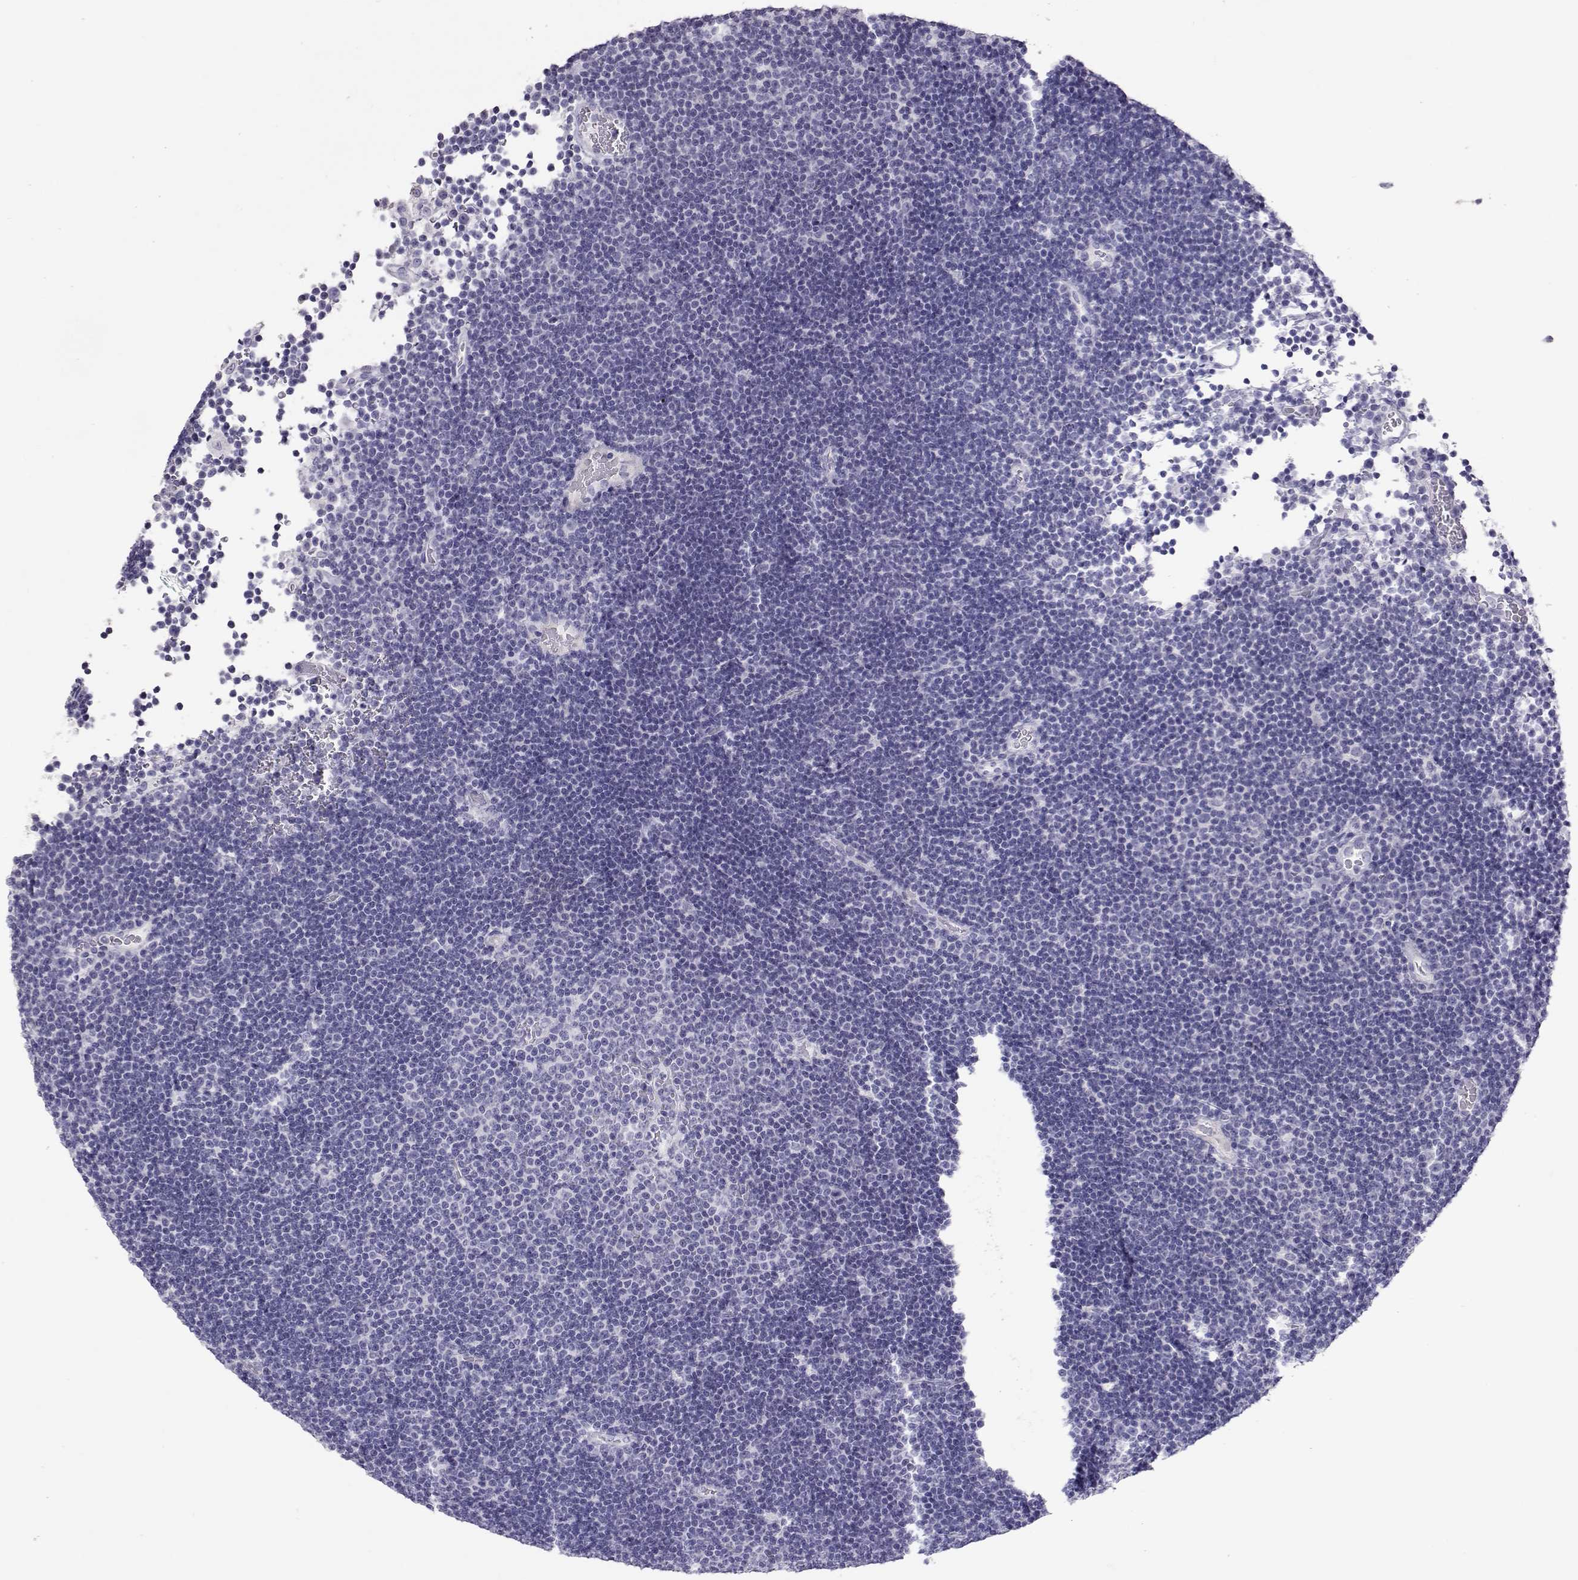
{"staining": {"intensity": "negative", "quantity": "none", "location": "none"}, "tissue": "lymphoma", "cell_type": "Tumor cells", "image_type": "cancer", "snomed": [{"axis": "morphology", "description": "Malignant lymphoma, non-Hodgkin's type, Low grade"}, {"axis": "topography", "description": "Brain"}], "caption": "The photomicrograph exhibits no significant staining in tumor cells of malignant lymphoma, non-Hodgkin's type (low-grade).", "gene": "PMCH", "patient": {"sex": "female", "age": 66}}